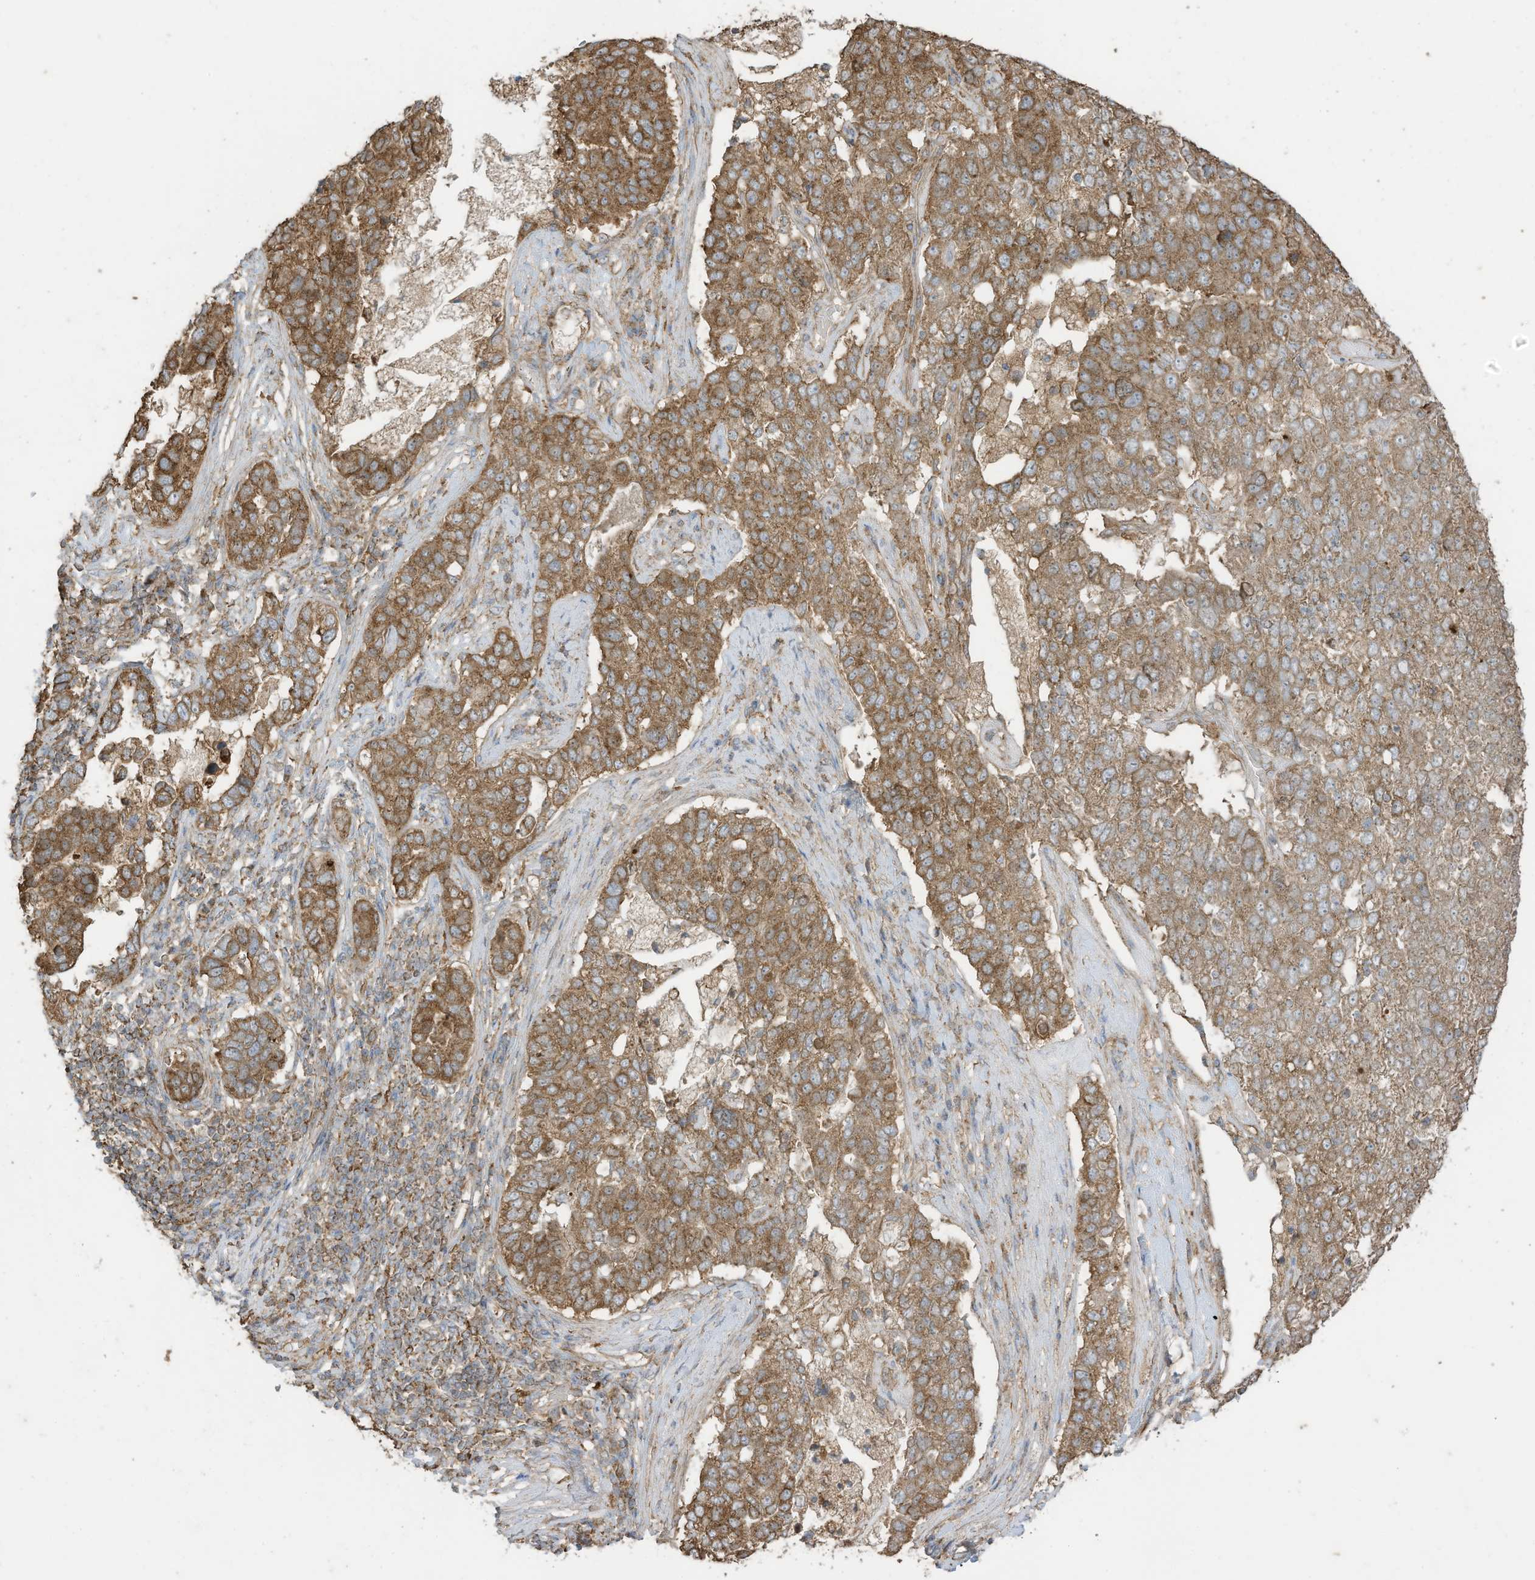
{"staining": {"intensity": "moderate", "quantity": ">75%", "location": "cytoplasmic/membranous"}, "tissue": "pancreatic cancer", "cell_type": "Tumor cells", "image_type": "cancer", "snomed": [{"axis": "morphology", "description": "Adenocarcinoma, NOS"}, {"axis": "topography", "description": "Pancreas"}], "caption": "Human pancreatic cancer (adenocarcinoma) stained with a protein marker exhibits moderate staining in tumor cells.", "gene": "CGAS", "patient": {"sex": "female", "age": 61}}